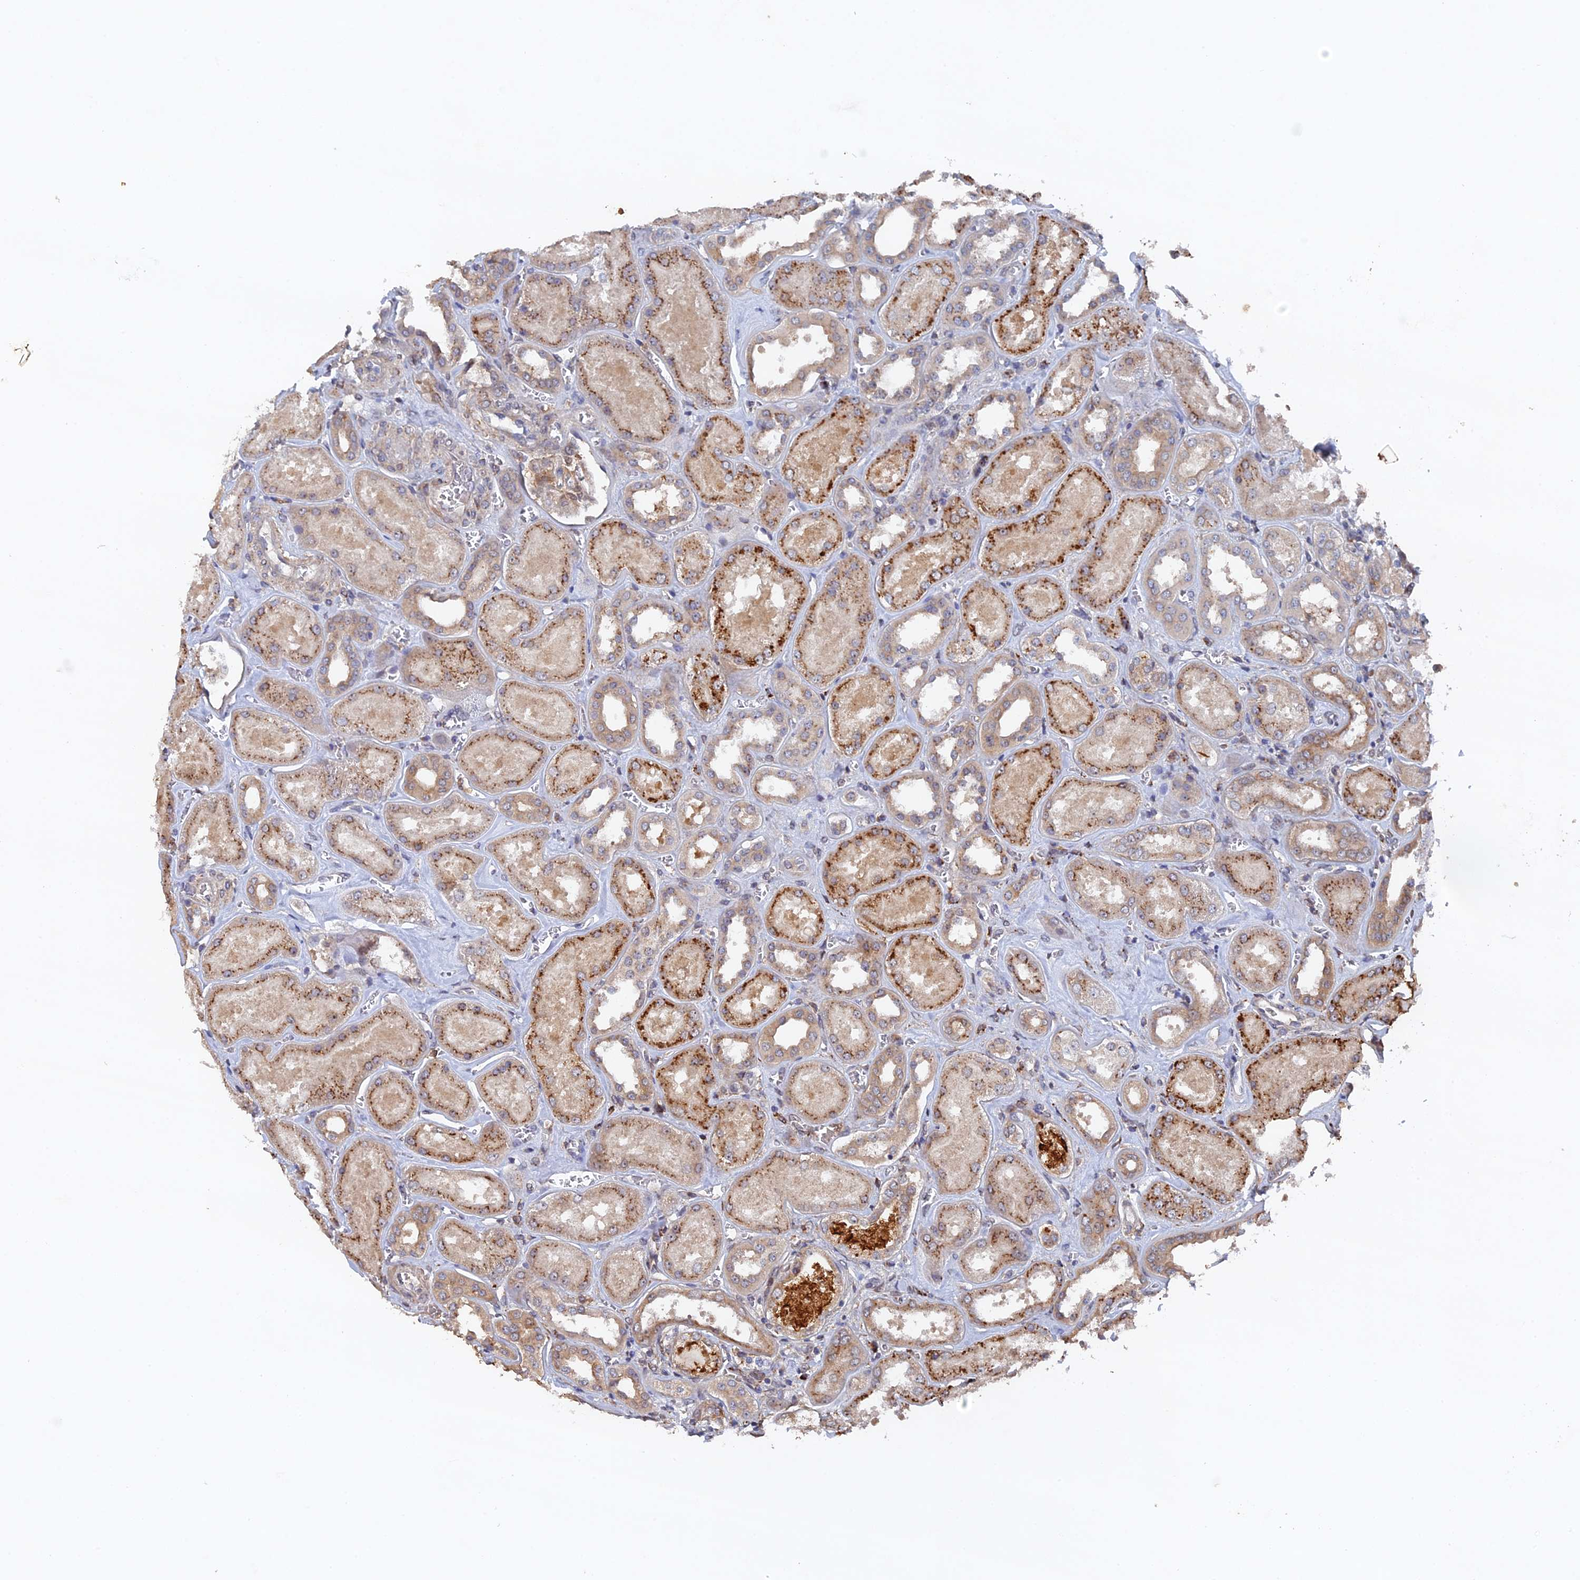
{"staining": {"intensity": "moderate", "quantity": "25%-75%", "location": "cytoplasmic/membranous"}, "tissue": "kidney", "cell_type": "Cells in glomeruli", "image_type": "normal", "snomed": [{"axis": "morphology", "description": "Normal tissue, NOS"}, {"axis": "morphology", "description": "Adenocarcinoma, NOS"}, {"axis": "topography", "description": "Kidney"}], "caption": "This image displays immunohistochemistry staining of benign kidney, with medium moderate cytoplasmic/membranous positivity in approximately 25%-75% of cells in glomeruli.", "gene": "VPS37C", "patient": {"sex": "female", "age": 68}}